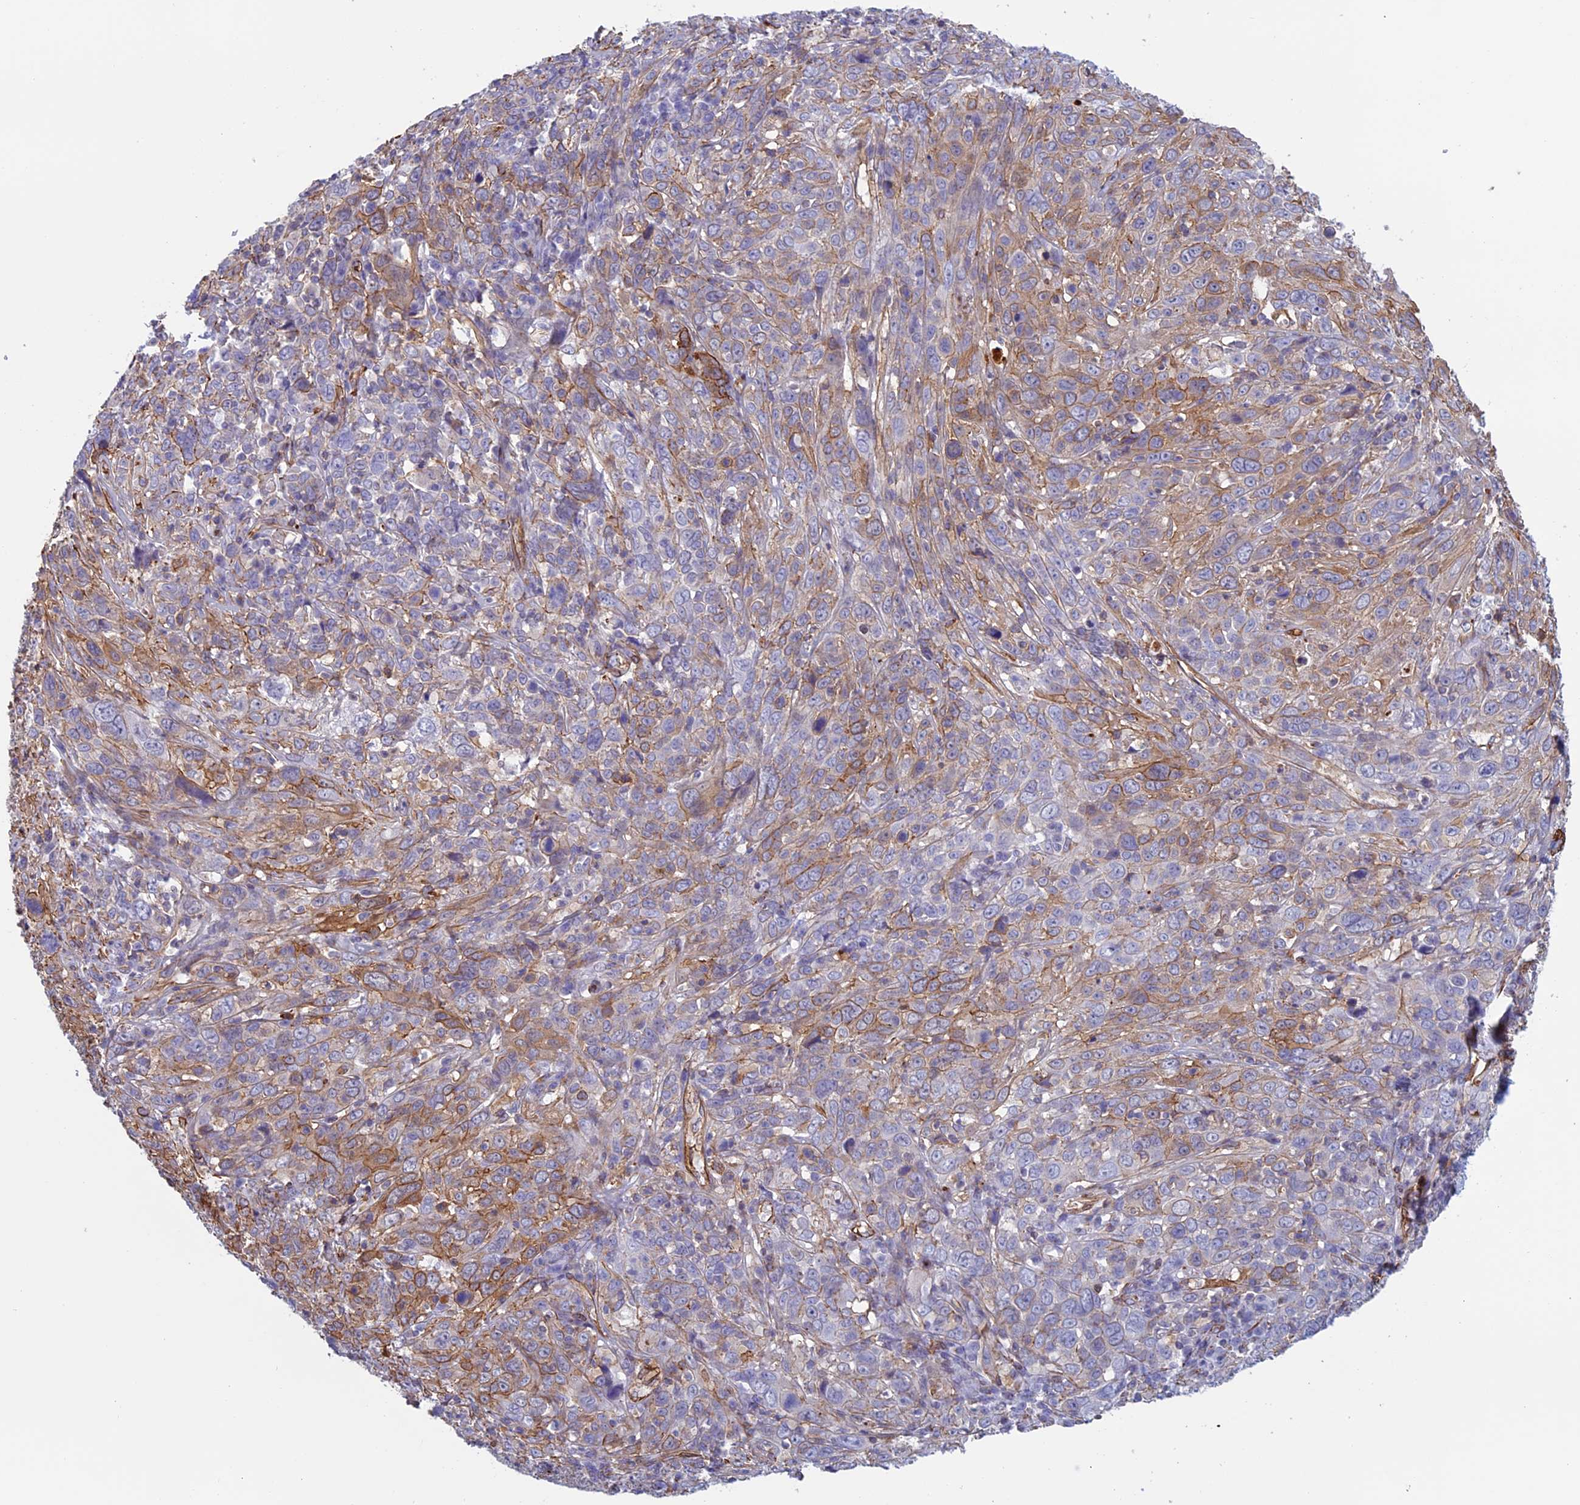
{"staining": {"intensity": "moderate", "quantity": "<25%", "location": "cytoplasmic/membranous"}, "tissue": "cervical cancer", "cell_type": "Tumor cells", "image_type": "cancer", "snomed": [{"axis": "morphology", "description": "Squamous cell carcinoma, NOS"}, {"axis": "topography", "description": "Cervix"}], "caption": "A micrograph of cervical squamous cell carcinoma stained for a protein demonstrates moderate cytoplasmic/membranous brown staining in tumor cells.", "gene": "ANGPTL2", "patient": {"sex": "female", "age": 46}}